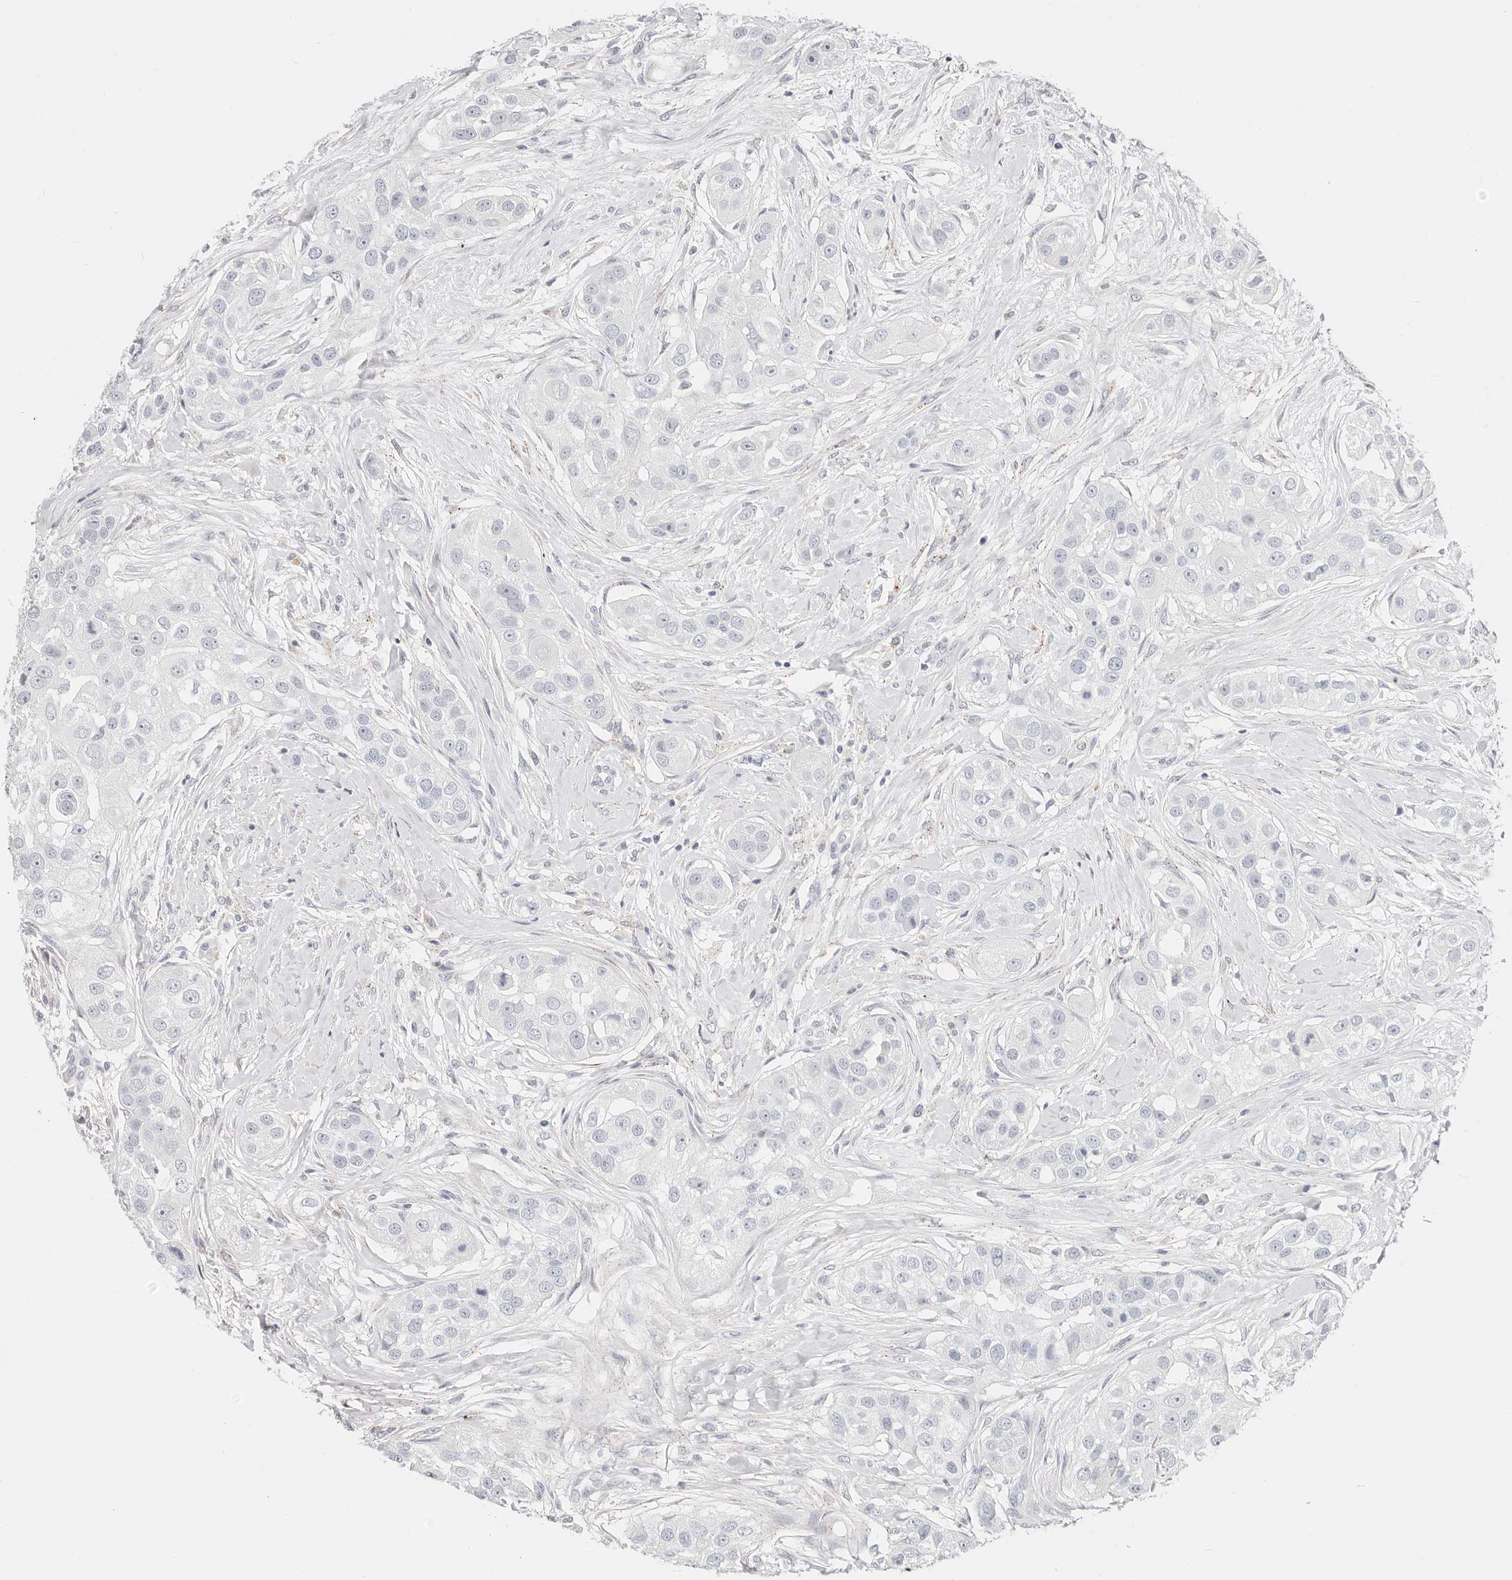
{"staining": {"intensity": "negative", "quantity": "none", "location": "none"}, "tissue": "head and neck cancer", "cell_type": "Tumor cells", "image_type": "cancer", "snomed": [{"axis": "morphology", "description": "Normal tissue, NOS"}, {"axis": "morphology", "description": "Squamous cell carcinoma, NOS"}, {"axis": "topography", "description": "Skeletal muscle"}, {"axis": "topography", "description": "Head-Neck"}], "caption": "Immunohistochemistry (IHC) micrograph of head and neck cancer (squamous cell carcinoma) stained for a protein (brown), which reveals no expression in tumor cells. Nuclei are stained in blue.", "gene": "ZRANB1", "patient": {"sex": "male", "age": 51}}